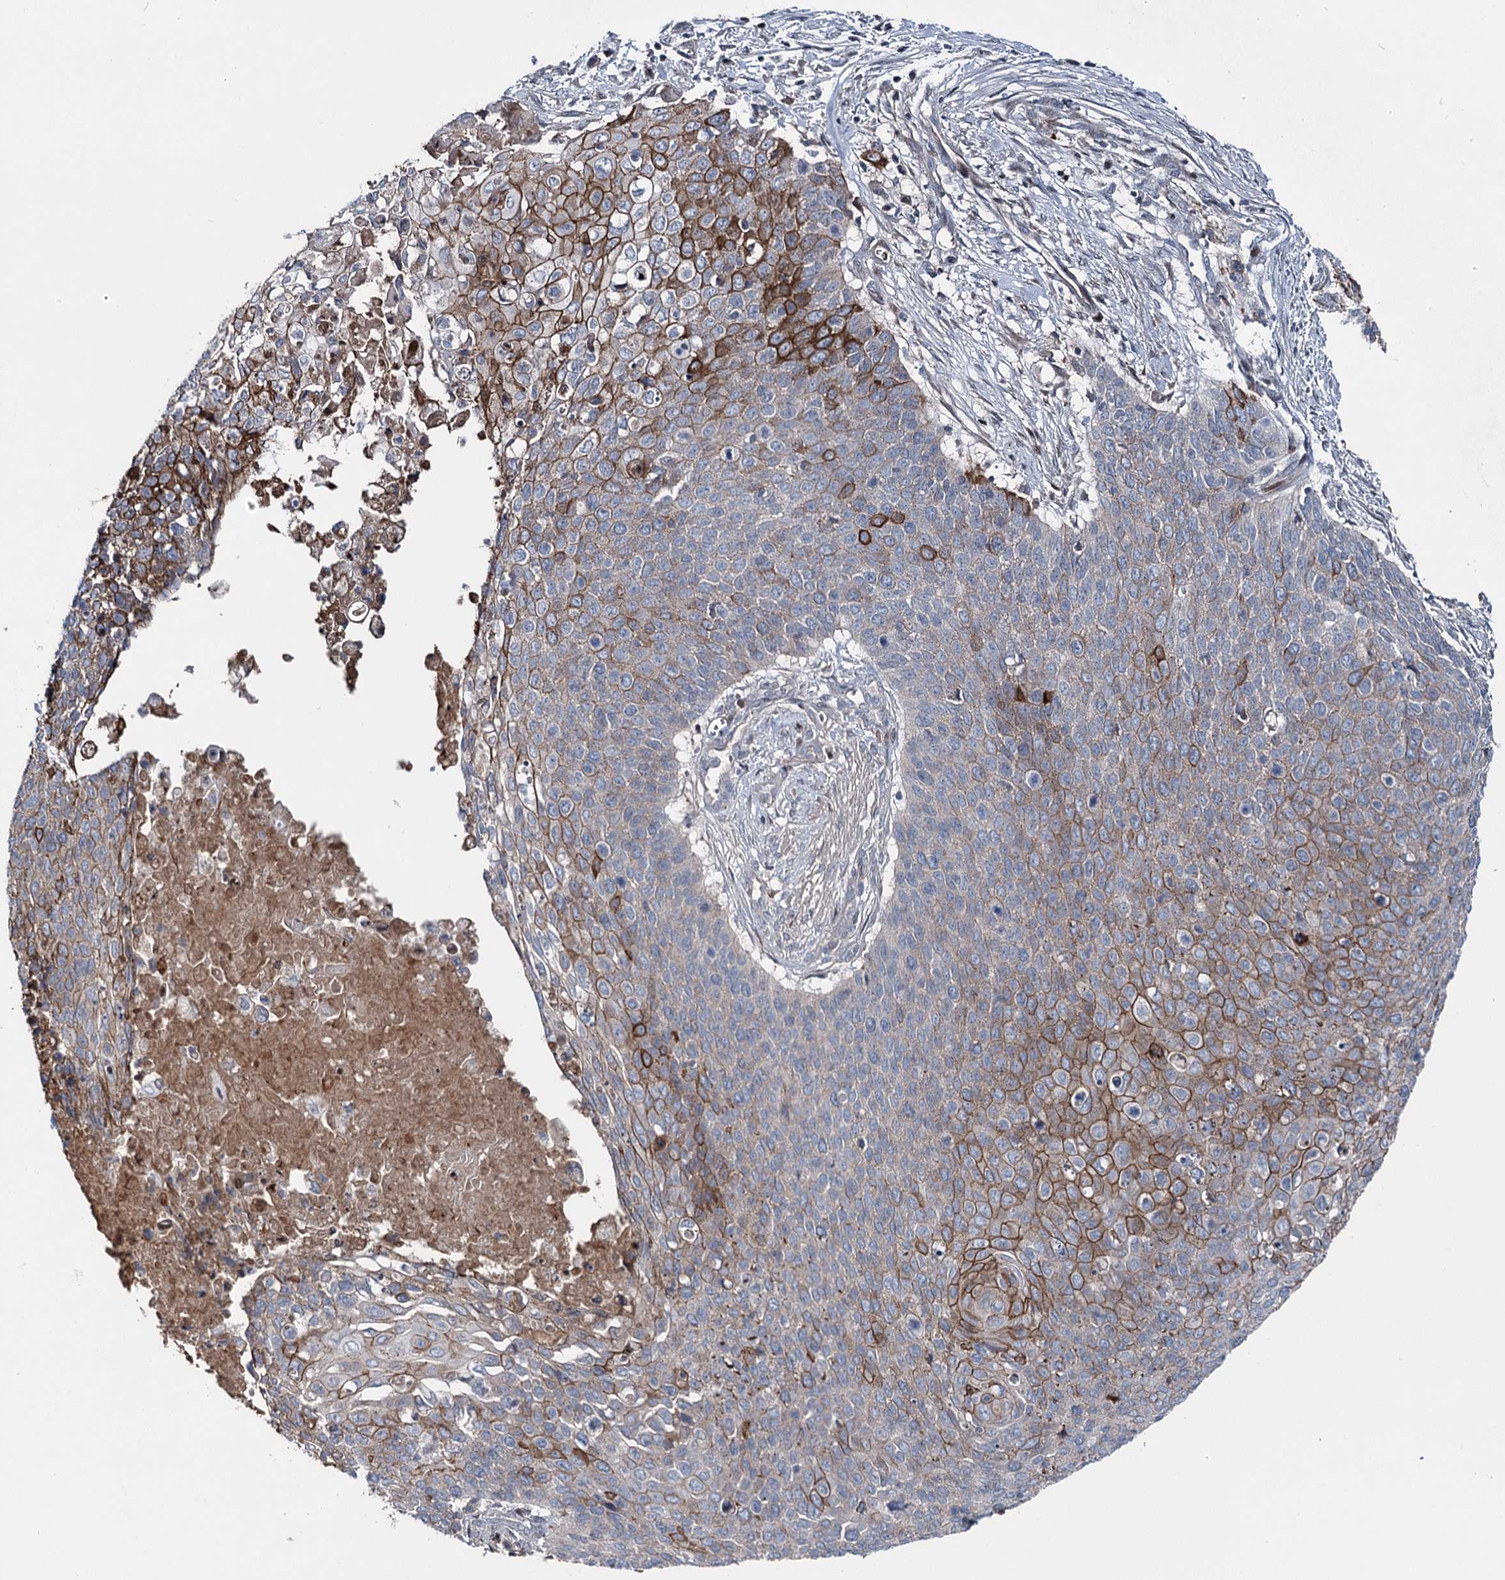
{"staining": {"intensity": "moderate", "quantity": "25%-75%", "location": "cytoplasmic/membranous"}, "tissue": "cervical cancer", "cell_type": "Tumor cells", "image_type": "cancer", "snomed": [{"axis": "morphology", "description": "Squamous cell carcinoma, NOS"}, {"axis": "topography", "description": "Cervix"}], "caption": "A medium amount of moderate cytoplasmic/membranous positivity is present in about 25%-75% of tumor cells in cervical cancer tissue. (Stains: DAB in brown, nuclei in blue, Microscopy: brightfield microscopy at high magnification).", "gene": "ITFG2", "patient": {"sex": "female", "age": 39}}